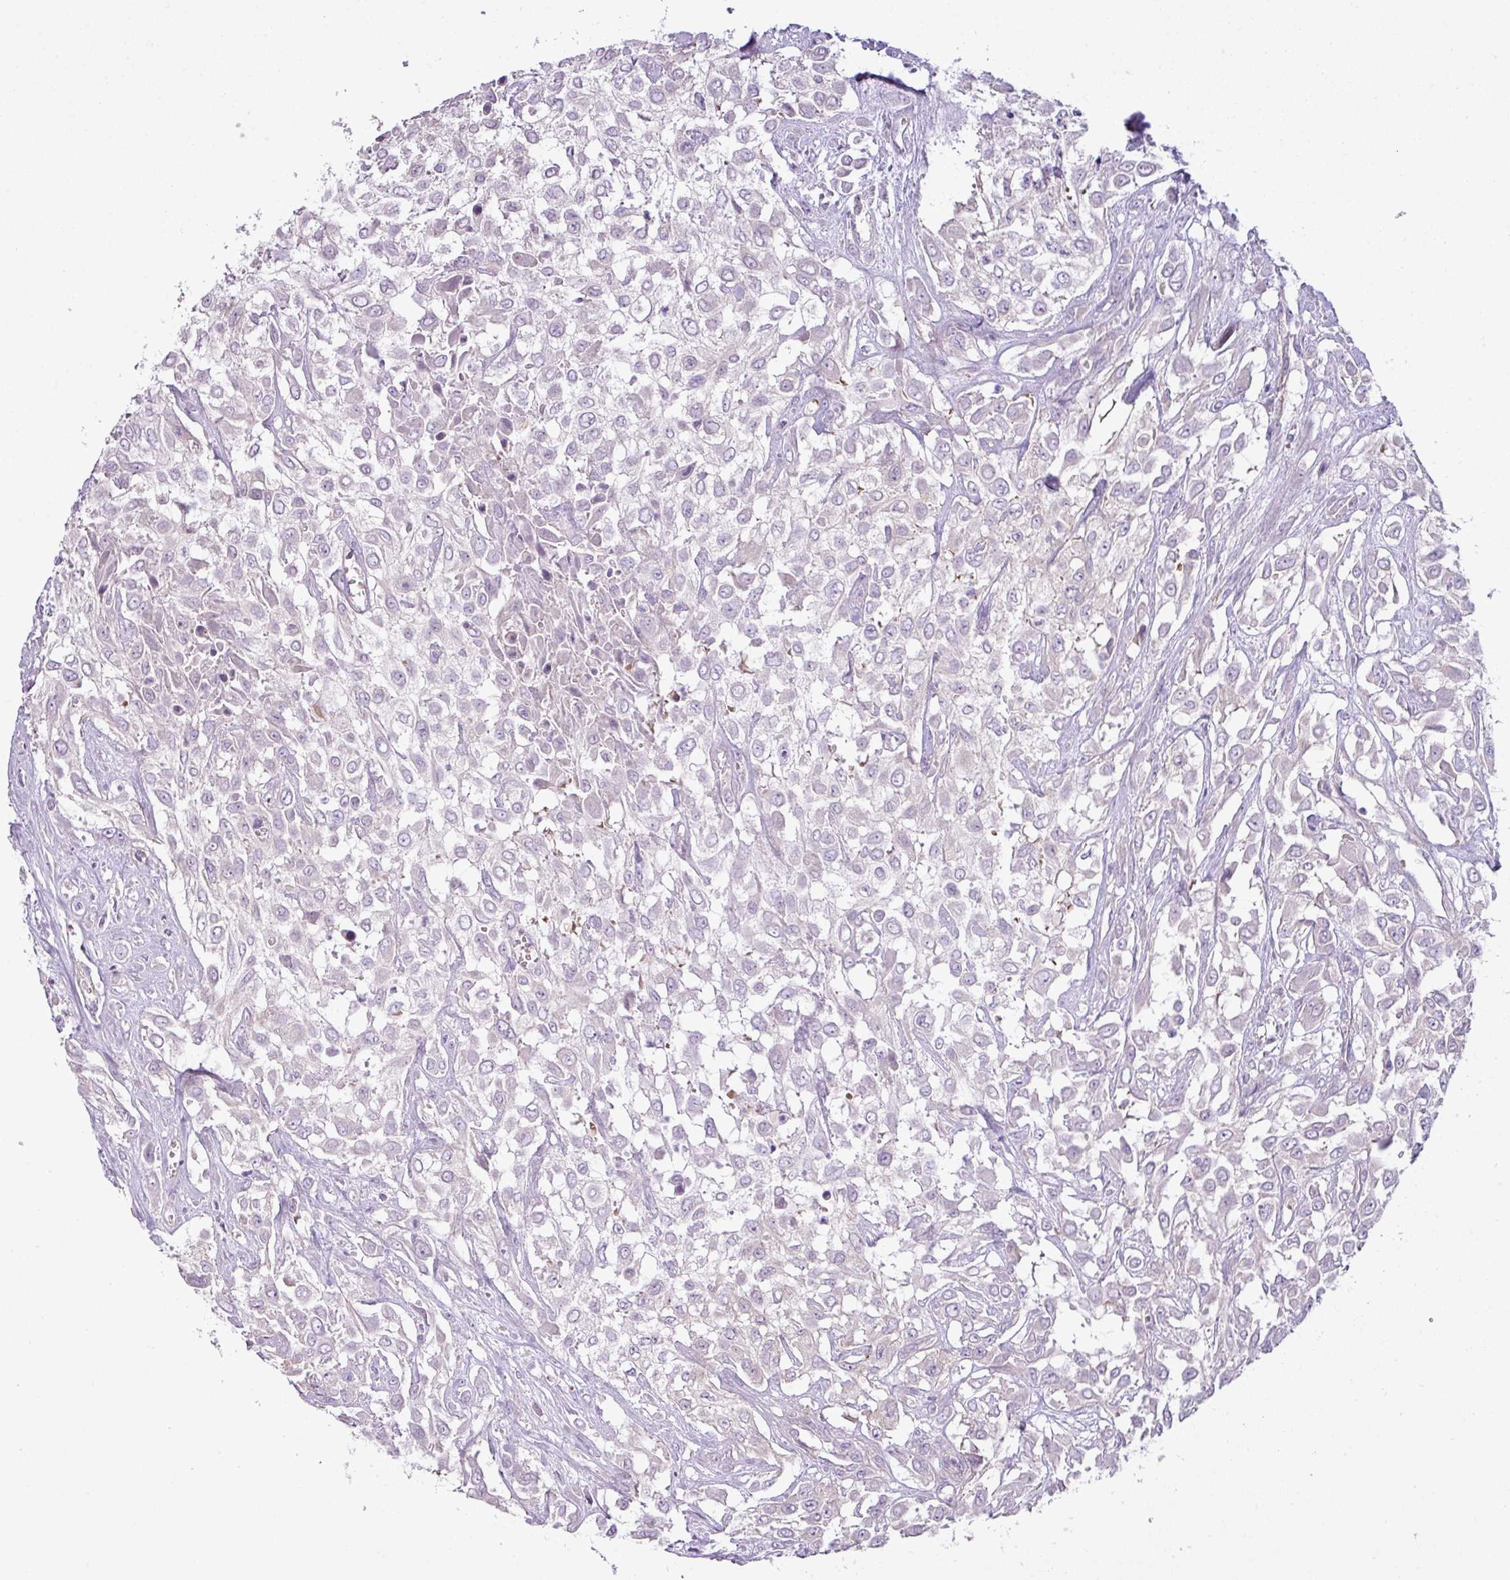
{"staining": {"intensity": "negative", "quantity": "none", "location": "none"}, "tissue": "urothelial cancer", "cell_type": "Tumor cells", "image_type": "cancer", "snomed": [{"axis": "morphology", "description": "Urothelial carcinoma, High grade"}, {"axis": "topography", "description": "Urinary bladder"}], "caption": "High power microscopy photomicrograph of an immunohistochemistry photomicrograph of high-grade urothelial carcinoma, revealing no significant expression in tumor cells.", "gene": "CAMK2B", "patient": {"sex": "male", "age": 57}}